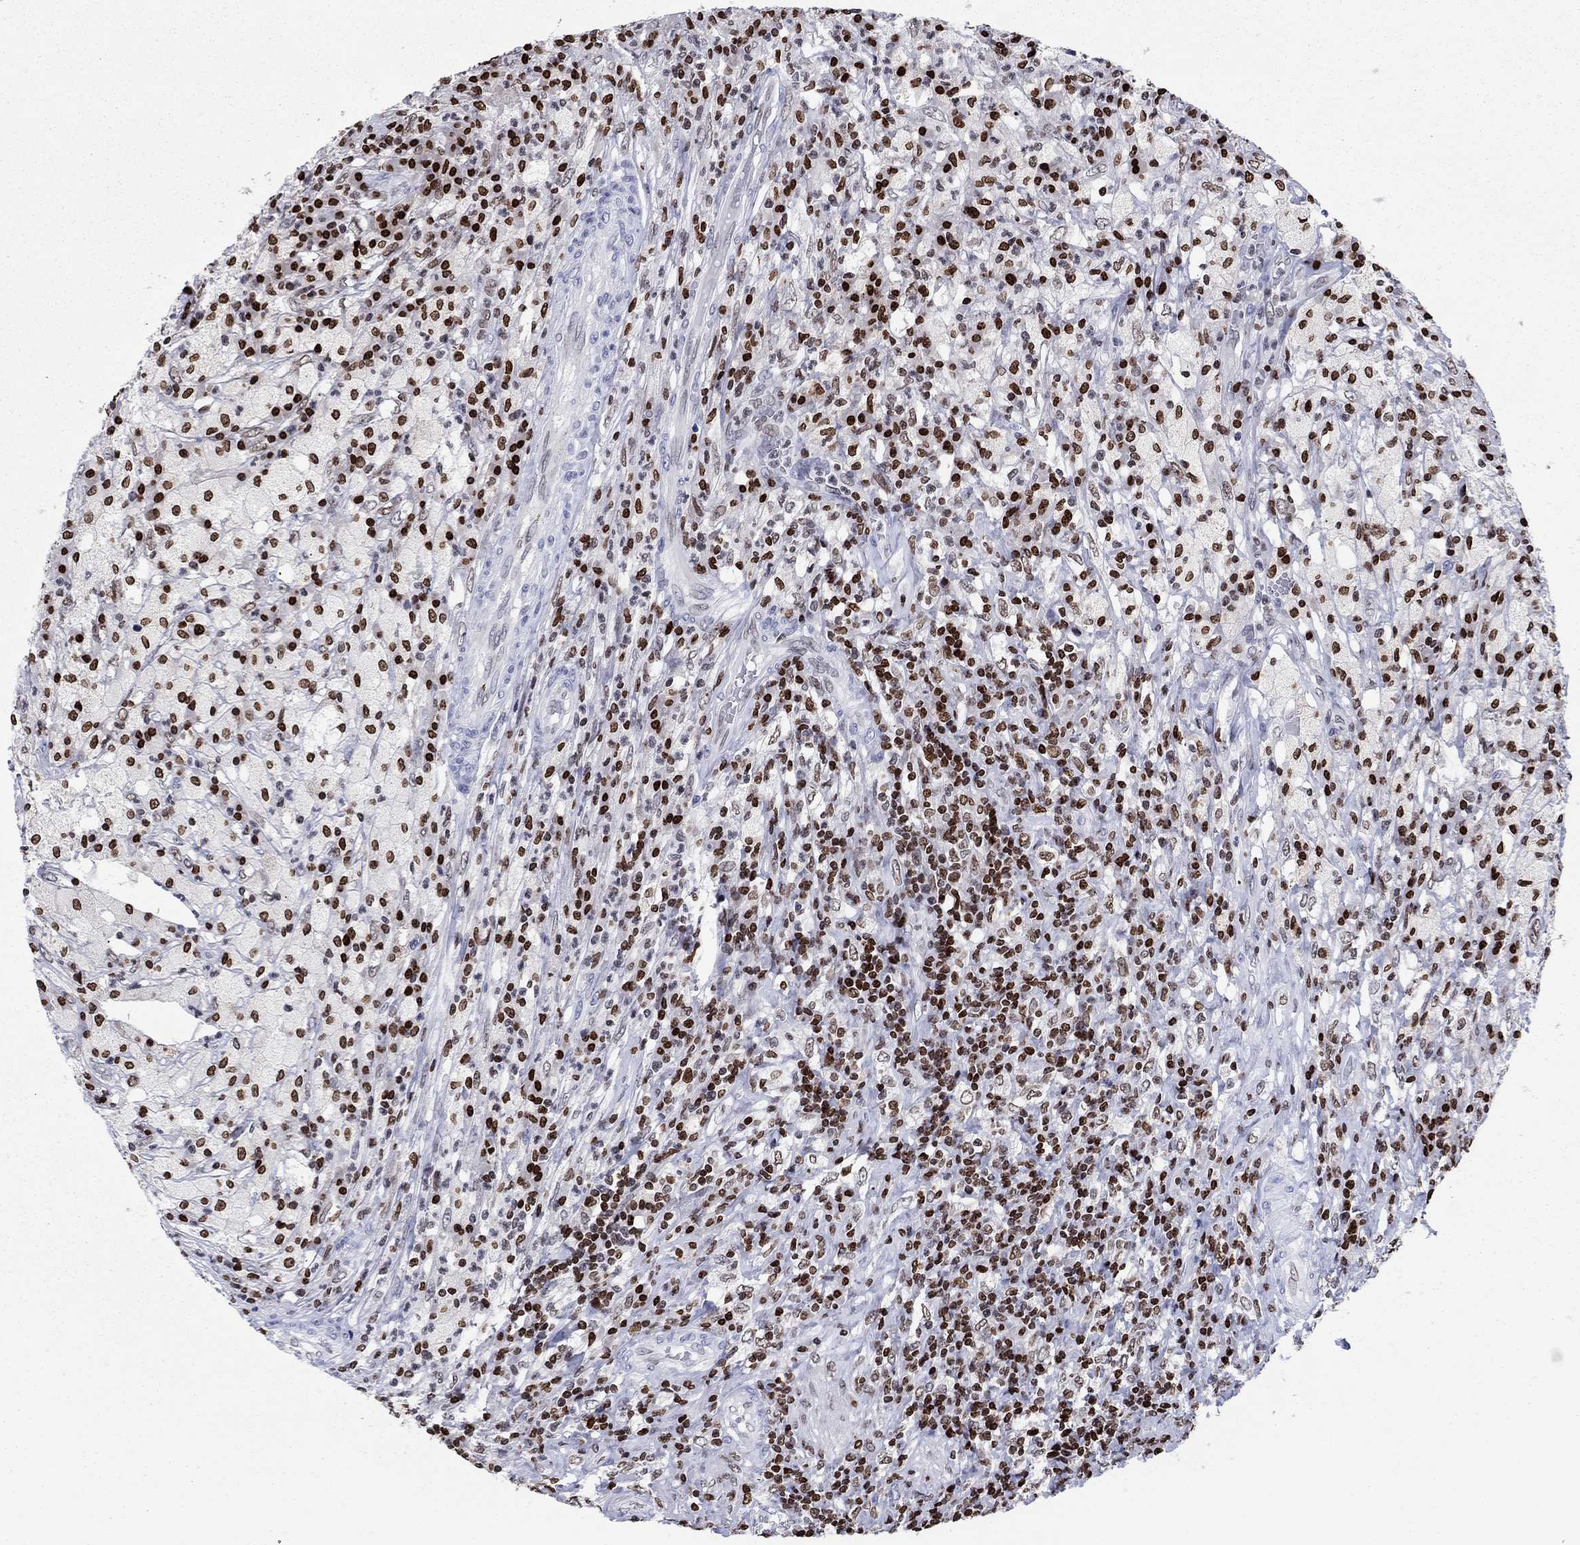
{"staining": {"intensity": "strong", "quantity": ">75%", "location": "nuclear"}, "tissue": "testis cancer", "cell_type": "Tumor cells", "image_type": "cancer", "snomed": [{"axis": "morphology", "description": "Necrosis, NOS"}, {"axis": "morphology", "description": "Carcinoma, Embryonal, NOS"}, {"axis": "topography", "description": "Testis"}], "caption": "An immunohistochemistry (IHC) histopathology image of tumor tissue is shown. Protein staining in brown labels strong nuclear positivity in testis cancer (embryonal carcinoma) within tumor cells.", "gene": "HMGA1", "patient": {"sex": "male", "age": 19}}